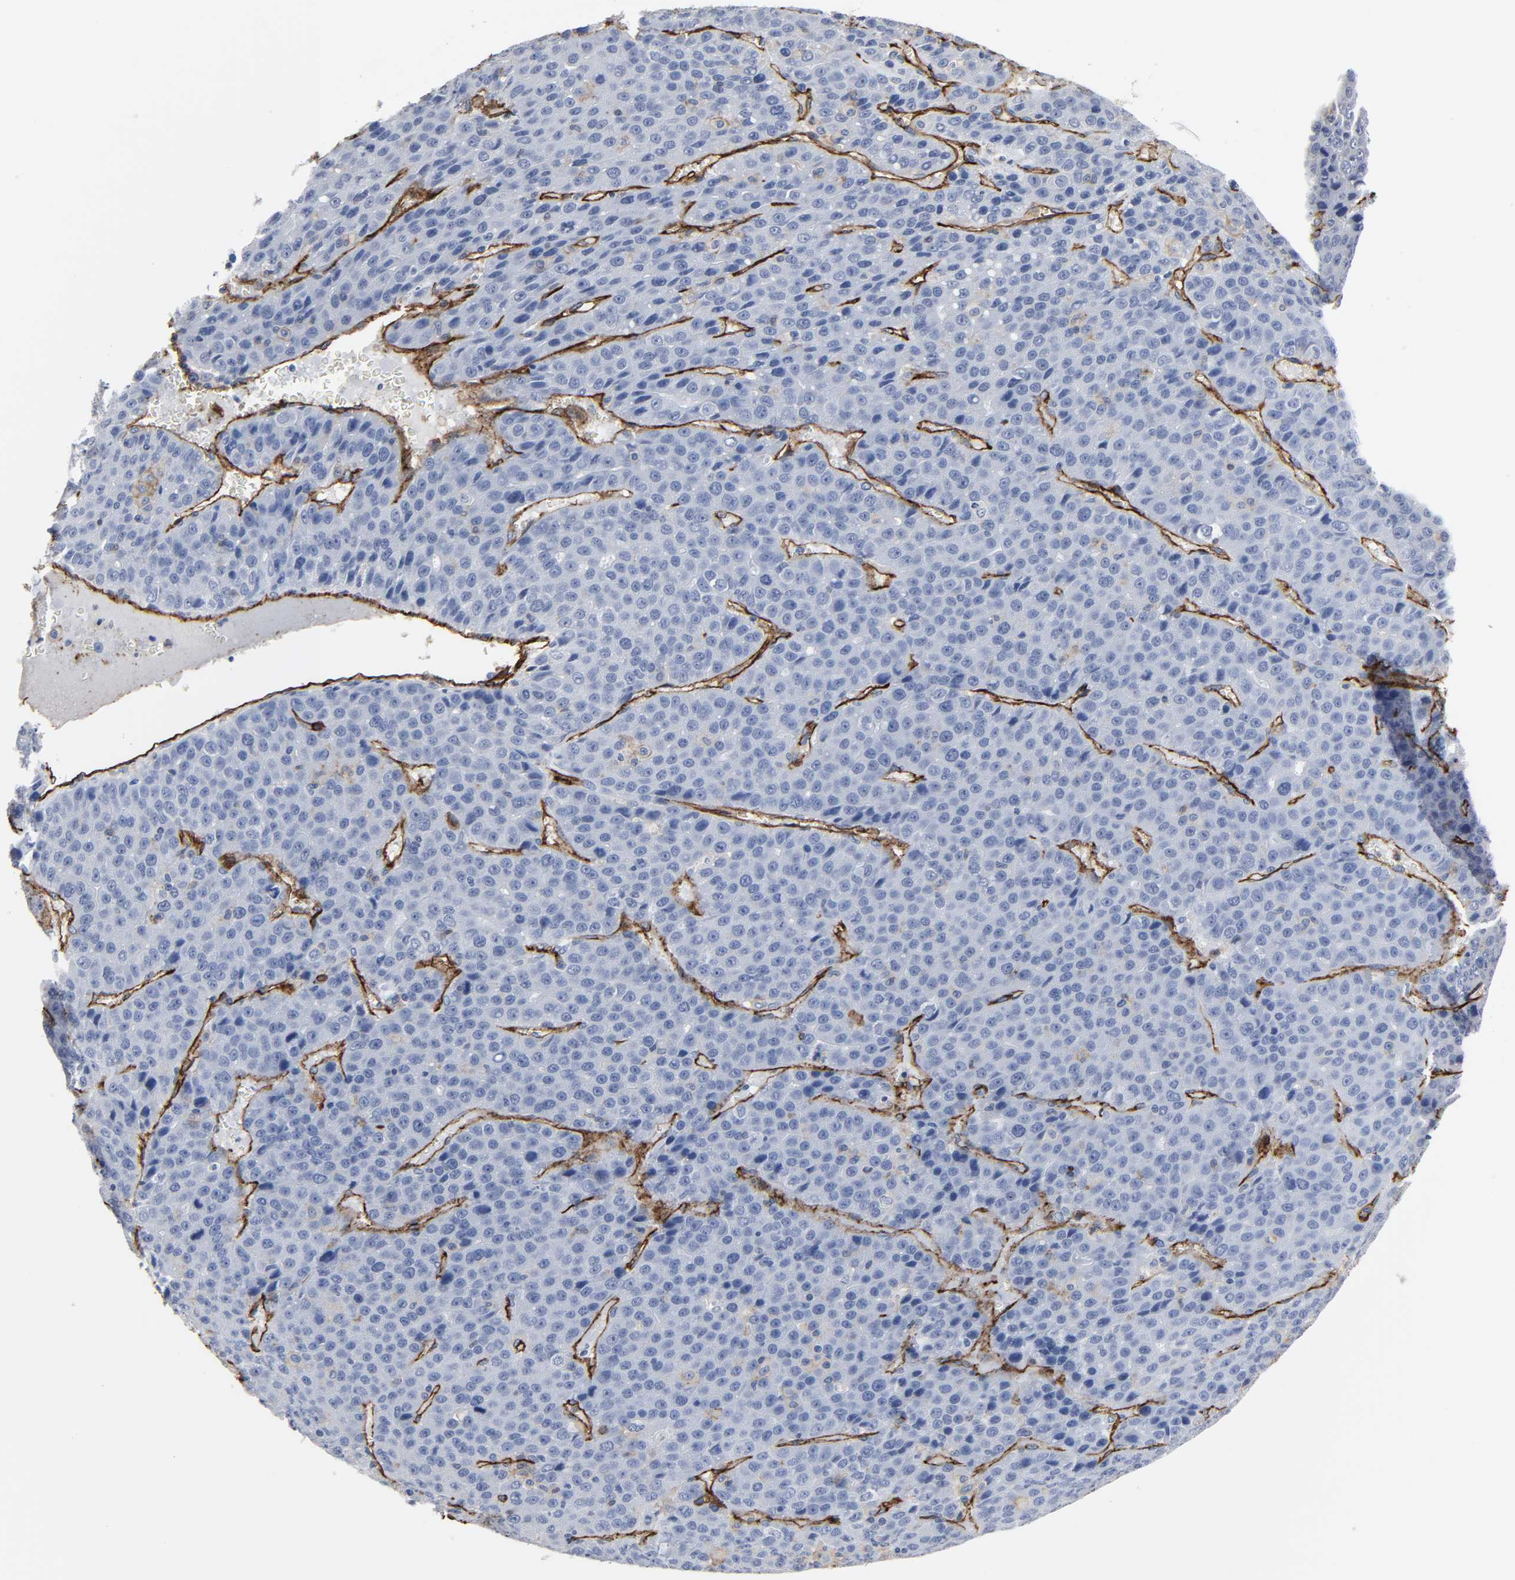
{"staining": {"intensity": "weak", "quantity": "<25%", "location": "cytoplasmic/membranous"}, "tissue": "liver cancer", "cell_type": "Tumor cells", "image_type": "cancer", "snomed": [{"axis": "morphology", "description": "Carcinoma, Hepatocellular, NOS"}, {"axis": "topography", "description": "Liver"}], "caption": "The IHC image has no significant positivity in tumor cells of hepatocellular carcinoma (liver) tissue.", "gene": "PECAM1", "patient": {"sex": "female", "age": 53}}